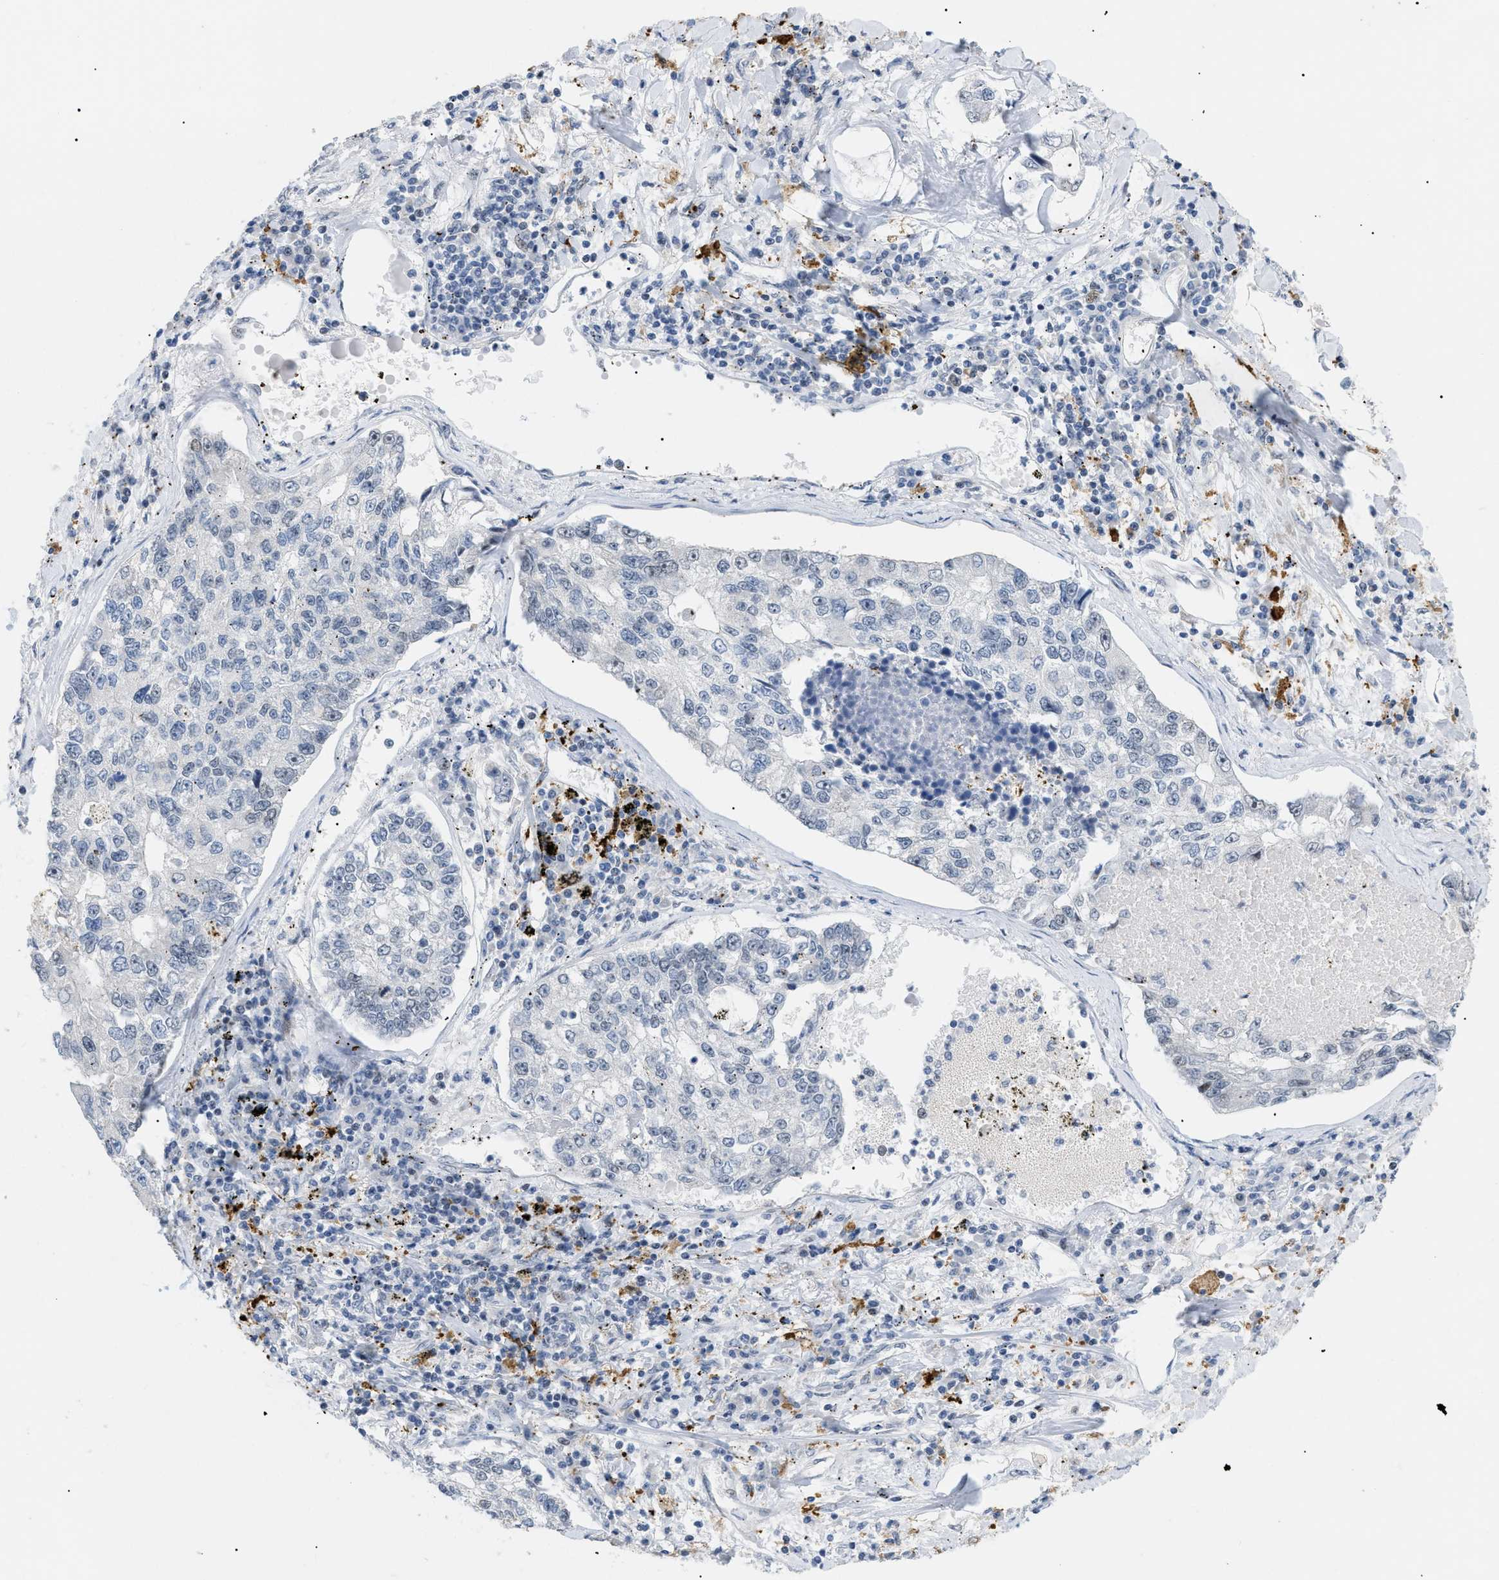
{"staining": {"intensity": "negative", "quantity": "none", "location": "none"}, "tissue": "lung cancer", "cell_type": "Tumor cells", "image_type": "cancer", "snomed": [{"axis": "morphology", "description": "Adenocarcinoma, NOS"}, {"axis": "topography", "description": "Lung"}], "caption": "This is an immunohistochemistry (IHC) histopathology image of human lung cancer. There is no expression in tumor cells.", "gene": "MED1", "patient": {"sex": "male", "age": 49}}